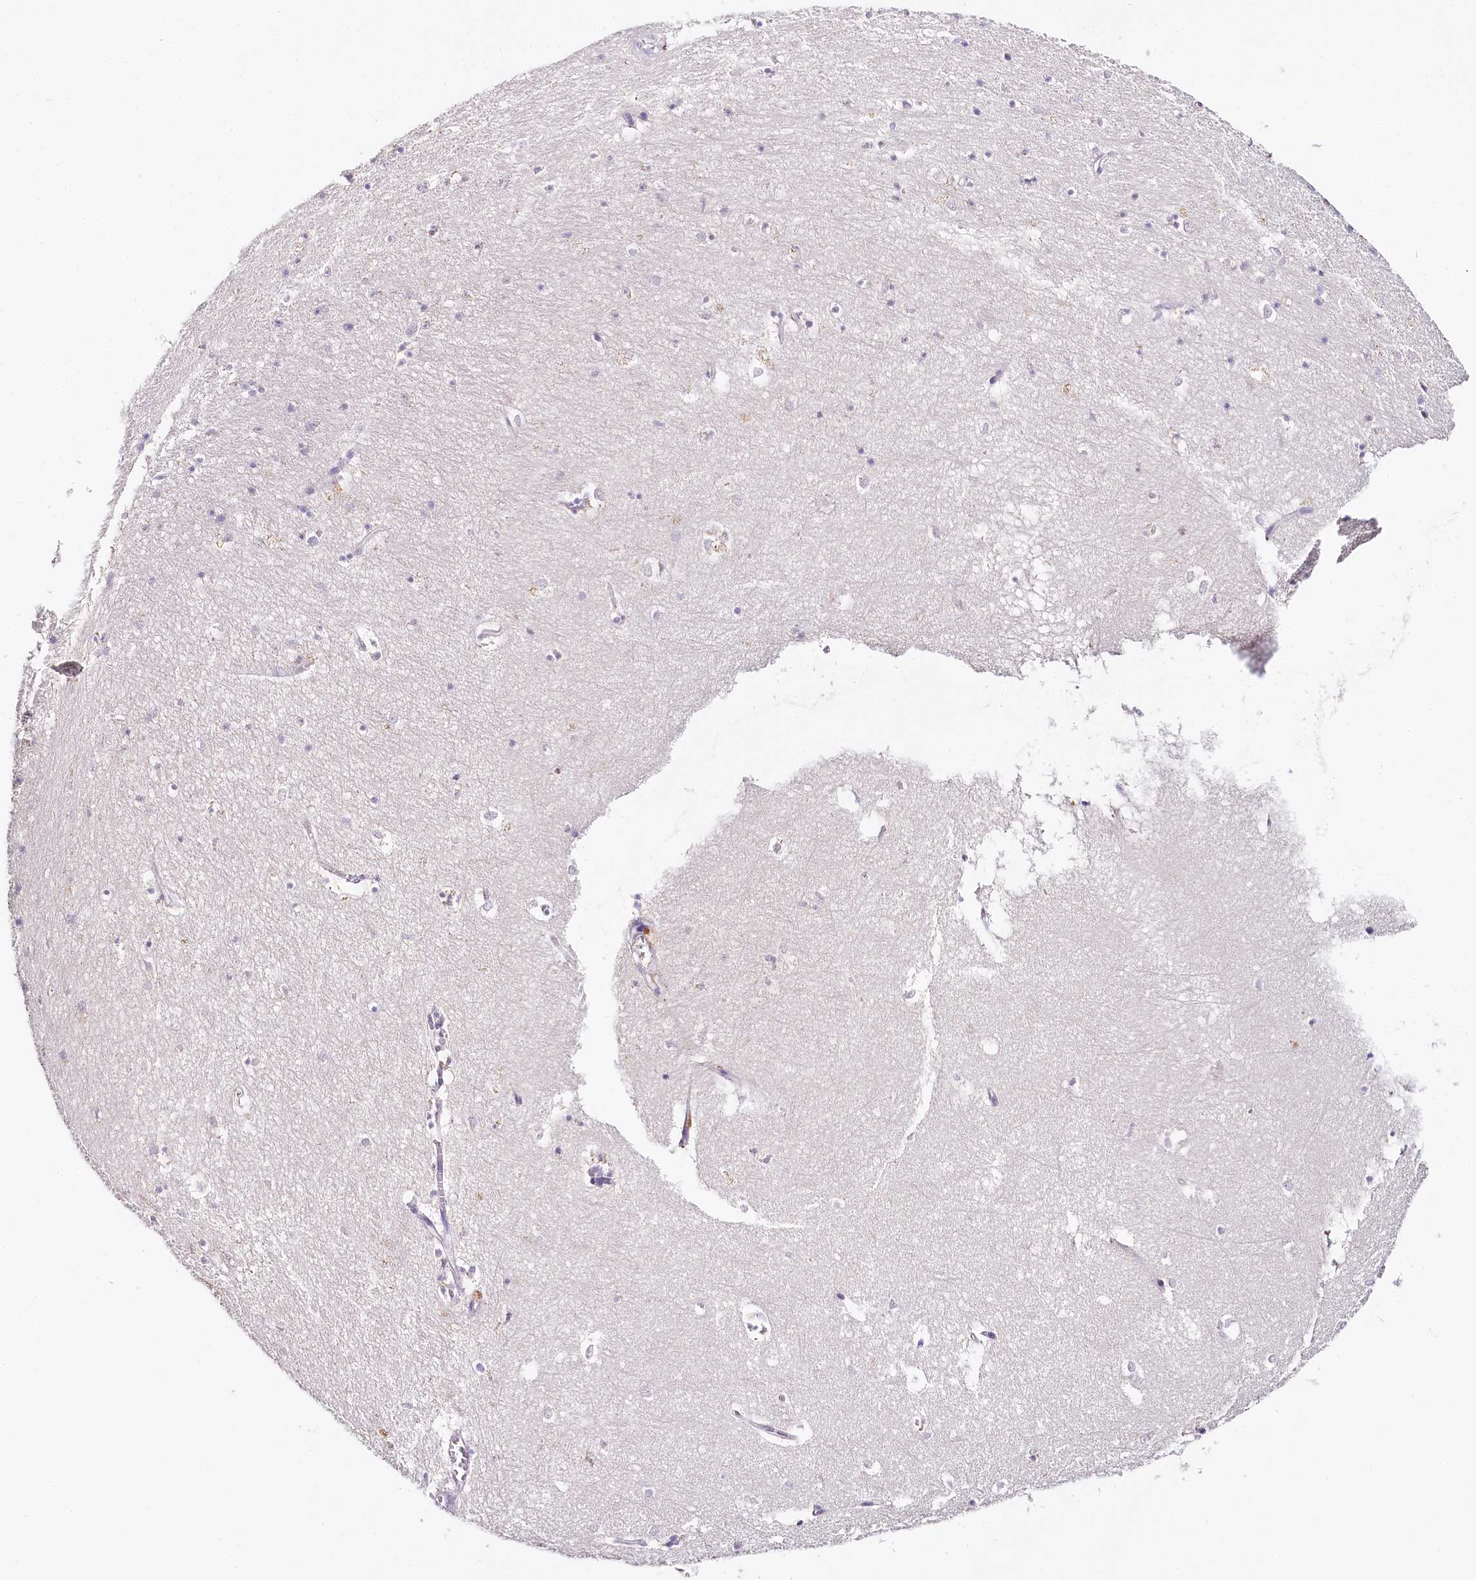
{"staining": {"intensity": "weak", "quantity": "<25%", "location": "cytoplasmic/membranous"}, "tissue": "hippocampus", "cell_type": "Glial cells", "image_type": "normal", "snomed": [{"axis": "morphology", "description": "Normal tissue, NOS"}, {"axis": "topography", "description": "Hippocampus"}], "caption": "Benign hippocampus was stained to show a protein in brown. There is no significant positivity in glial cells. (Stains: DAB (3,3'-diaminobenzidine) immunohistochemistry with hematoxylin counter stain, Microscopy: brightfield microscopy at high magnification).", "gene": "TP53", "patient": {"sex": "female", "age": 64}}